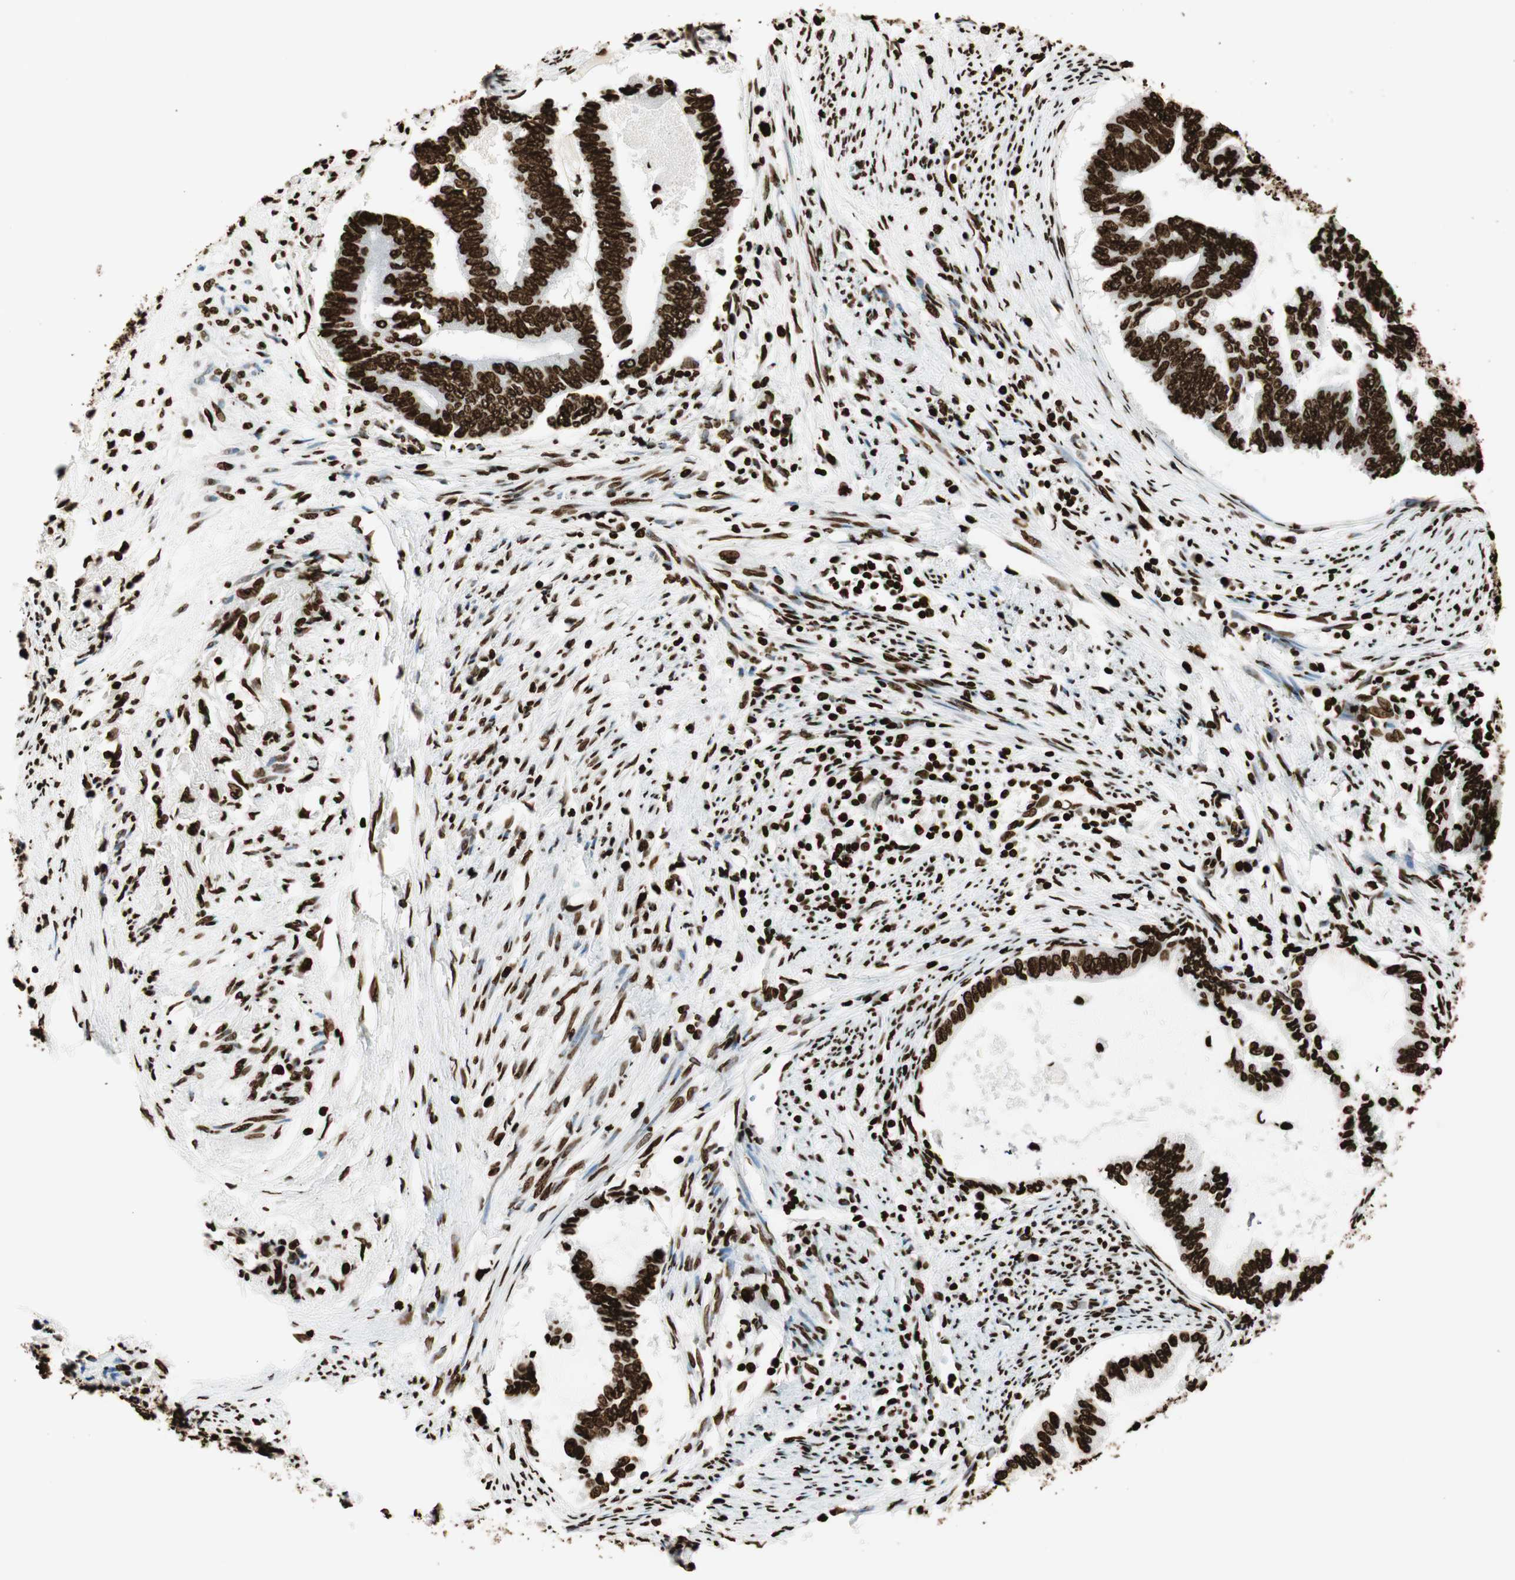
{"staining": {"intensity": "strong", "quantity": ">75%", "location": "nuclear"}, "tissue": "endometrial cancer", "cell_type": "Tumor cells", "image_type": "cancer", "snomed": [{"axis": "morphology", "description": "Adenocarcinoma, NOS"}, {"axis": "topography", "description": "Endometrium"}], "caption": "IHC staining of endometrial cancer, which displays high levels of strong nuclear staining in about >75% of tumor cells indicating strong nuclear protein expression. The staining was performed using DAB (3,3'-diaminobenzidine) (brown) for protein detection and nuclei were counterstained in hematoxylin (blue).", "gene": "GLI2", "patient": {"sex": "female", "age": 86}}